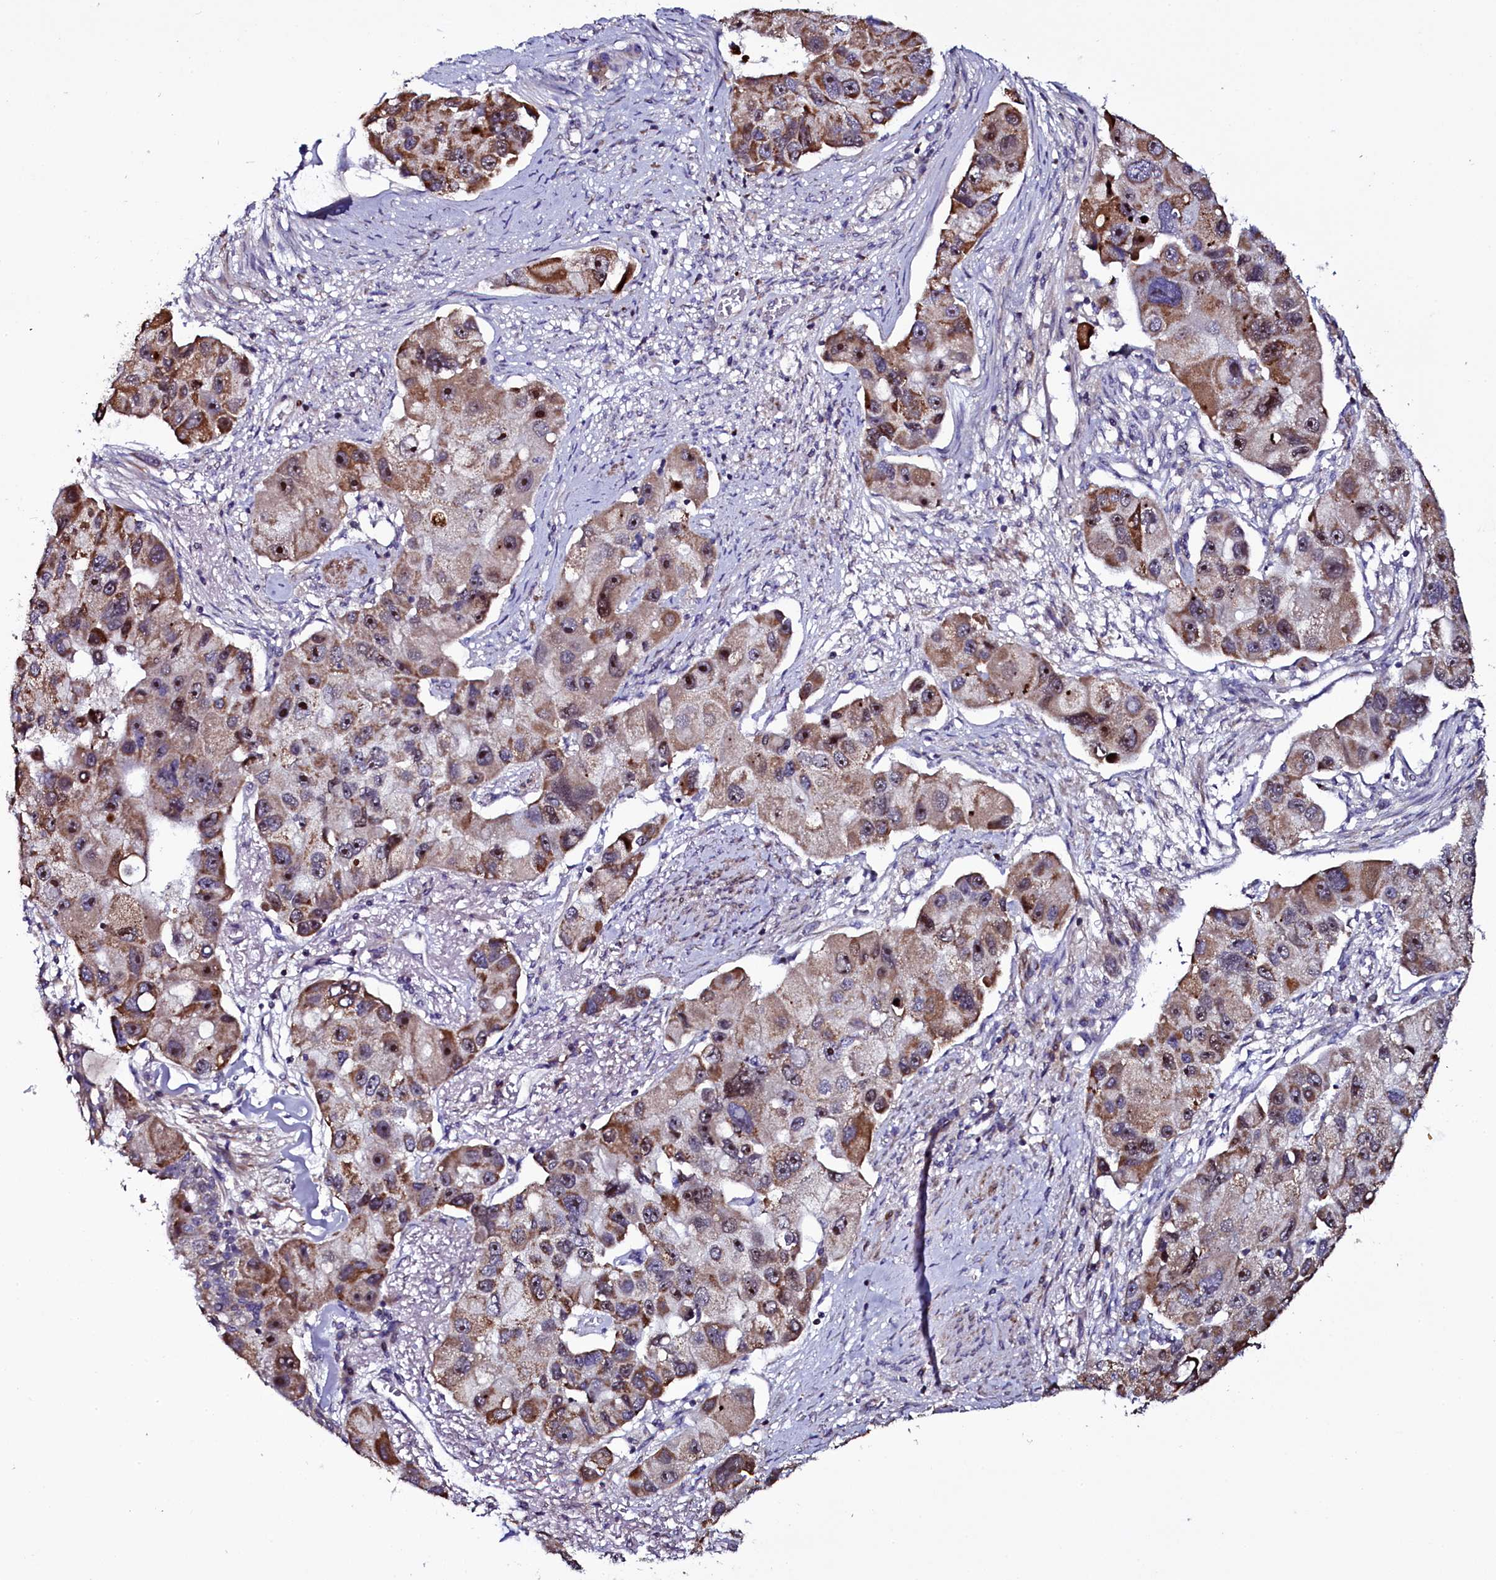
{"staining": {"intensity": "moderate", "quantity": ">75%", "location": "cytoplasmic/membranous,nuclear"}, "tissue": "lung cancer", "cell_type": "Tumor cells", "image_type": "cancer", "snomed": [{"axis": "morphology", "description": "Adenocarcinoma, NOS"}, {"axis": "topography", "description": "Lung"}], "caption": "Brown immunohistochemical staining in human lung cancer shows moderate cytoplasmic/membranous and nuclear expression in about >75% of tumor cells.", "gene": "NAA80", "patient": {"sex": "female", "age": 54}}